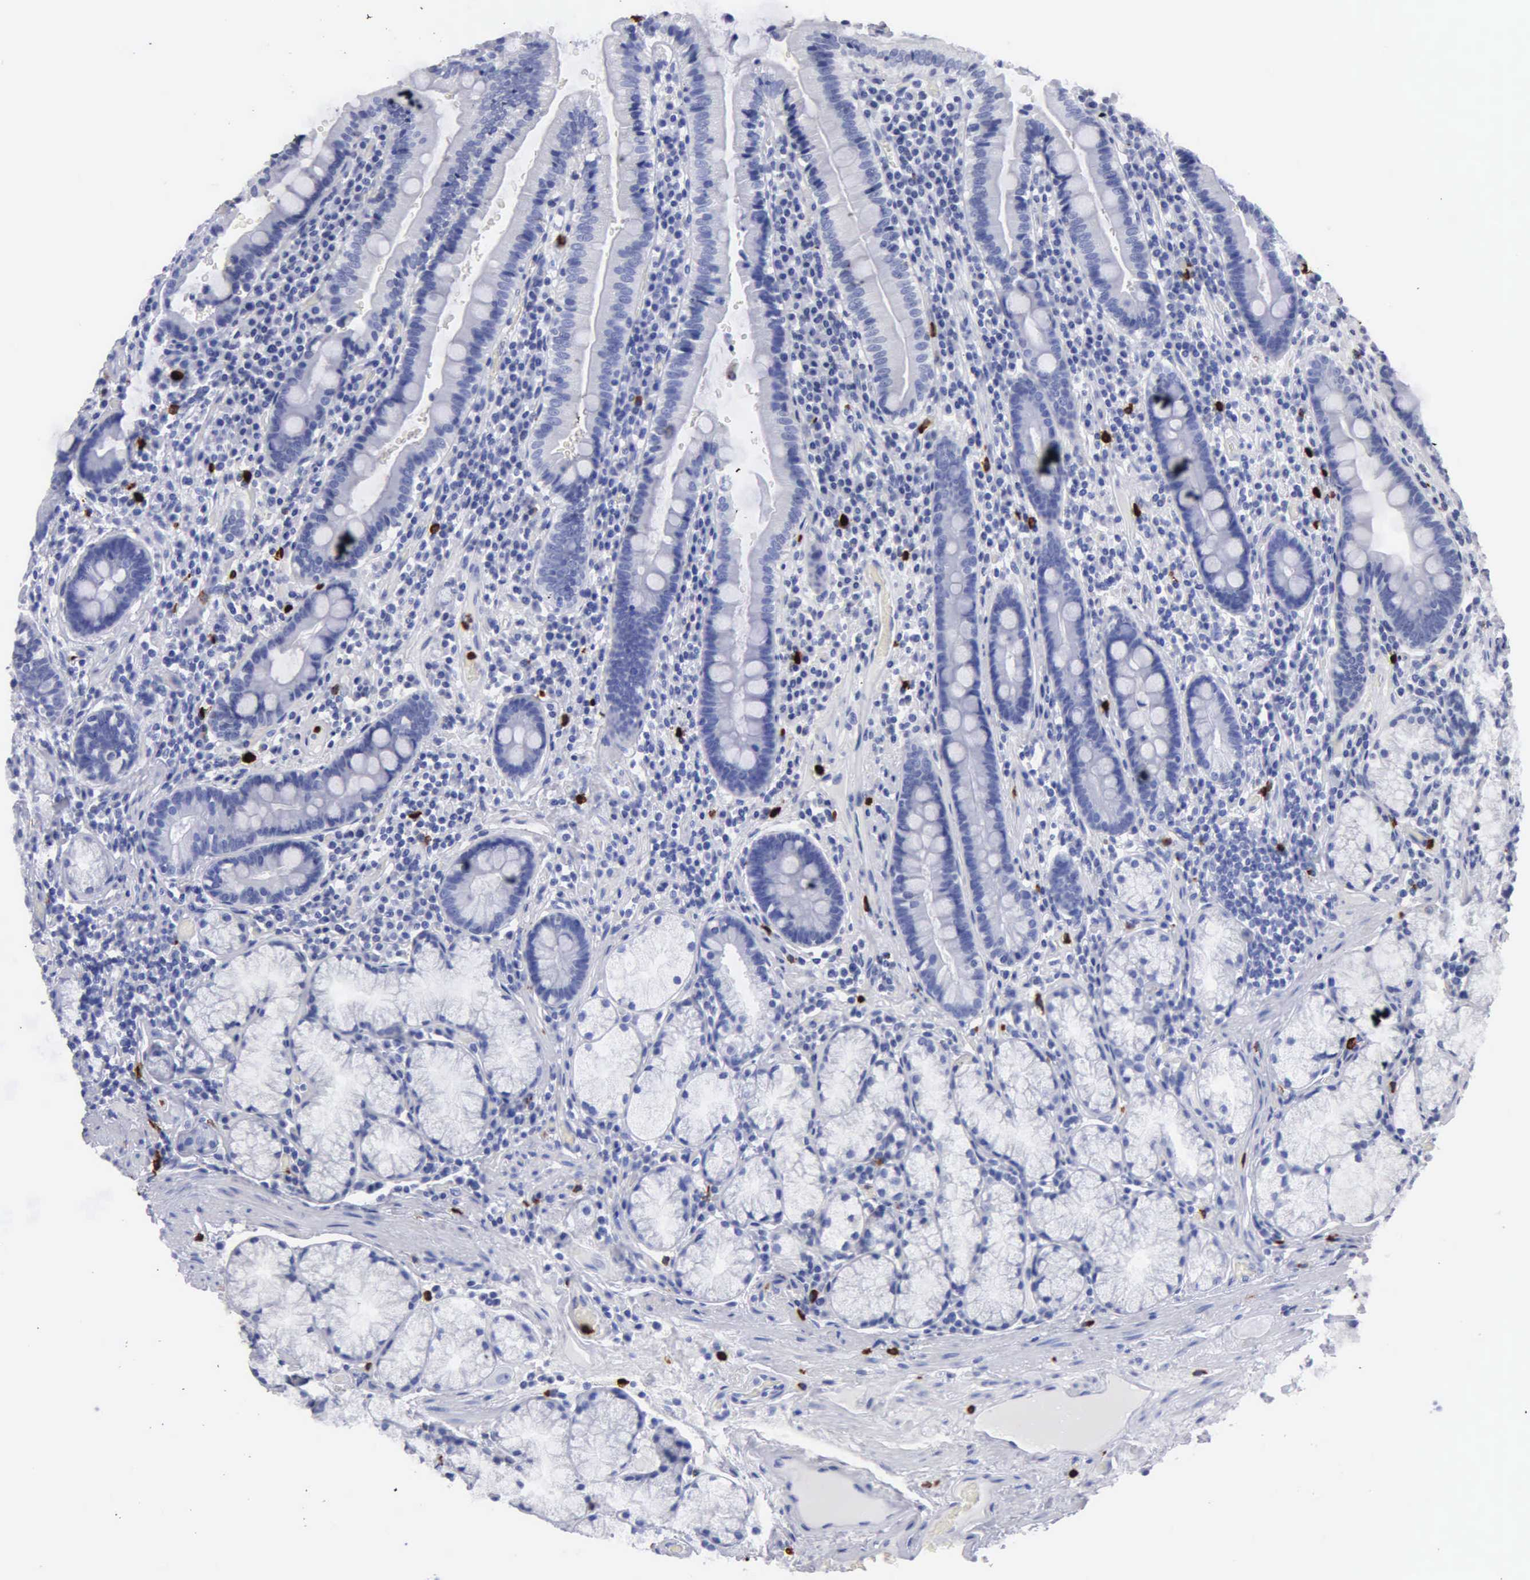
{"staining": {"intensity": "negative", "quantity": "none", "location": "none"}, "tissue": "duodenum", "cell_type": "Glandular cells", "image_type": "normal", "snomed": [{"axis": "morphology", "description": "Normal tissue, NOS"}, {"axis": "topography", "description": "Stomach, lower"}, {"axis": "topography", "description": "Duodenum"}], "caption": "Immunohistochemistry of normal duodenum exhibits no expression in glandular cells.", "gene": "CTSG", "patient": {"sex": "male", "age": 84}}